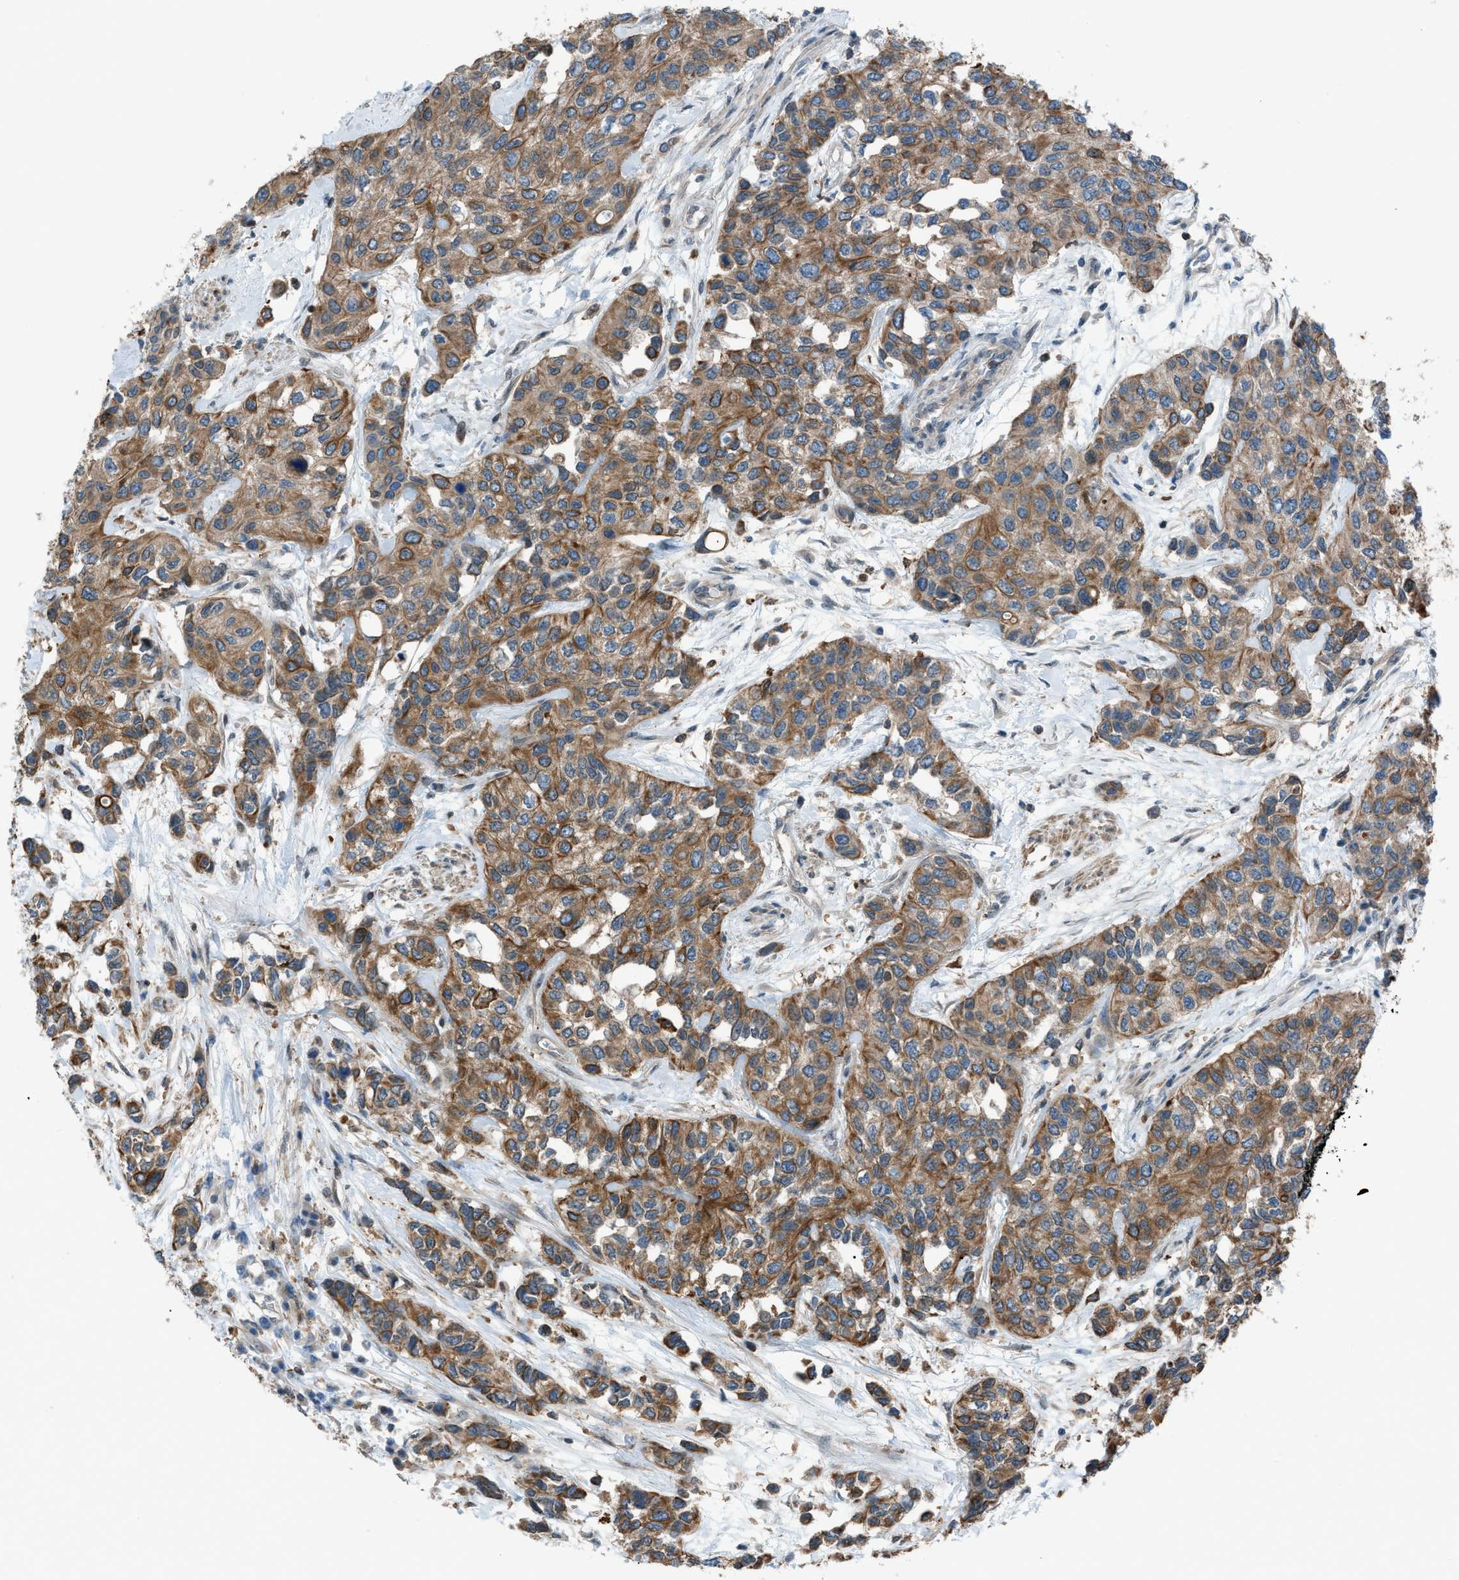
{"staining": {"intensity": "moderate", "quantity": ">75%", "location": "cytoplasmic/membranous"}, "tissue": "urothelial cancer", "cell_type": "Tumor cells", "image_type": "cancer", "snomed": [{"axis": "morphology", "description": "Urothelial carcinoma, High grade"}, {"axis": "topography", "description": "Urinary bladder"}], "caption": "There is medium levels of moderate cytoplasmic/membranous staining in tumor cells of high-grade urothelial carcinoma, as demonstrated by immunohistochemical staining (brown color).", "gene": "DYRK1A", "patient": {"sex": "female", "age": 56}}